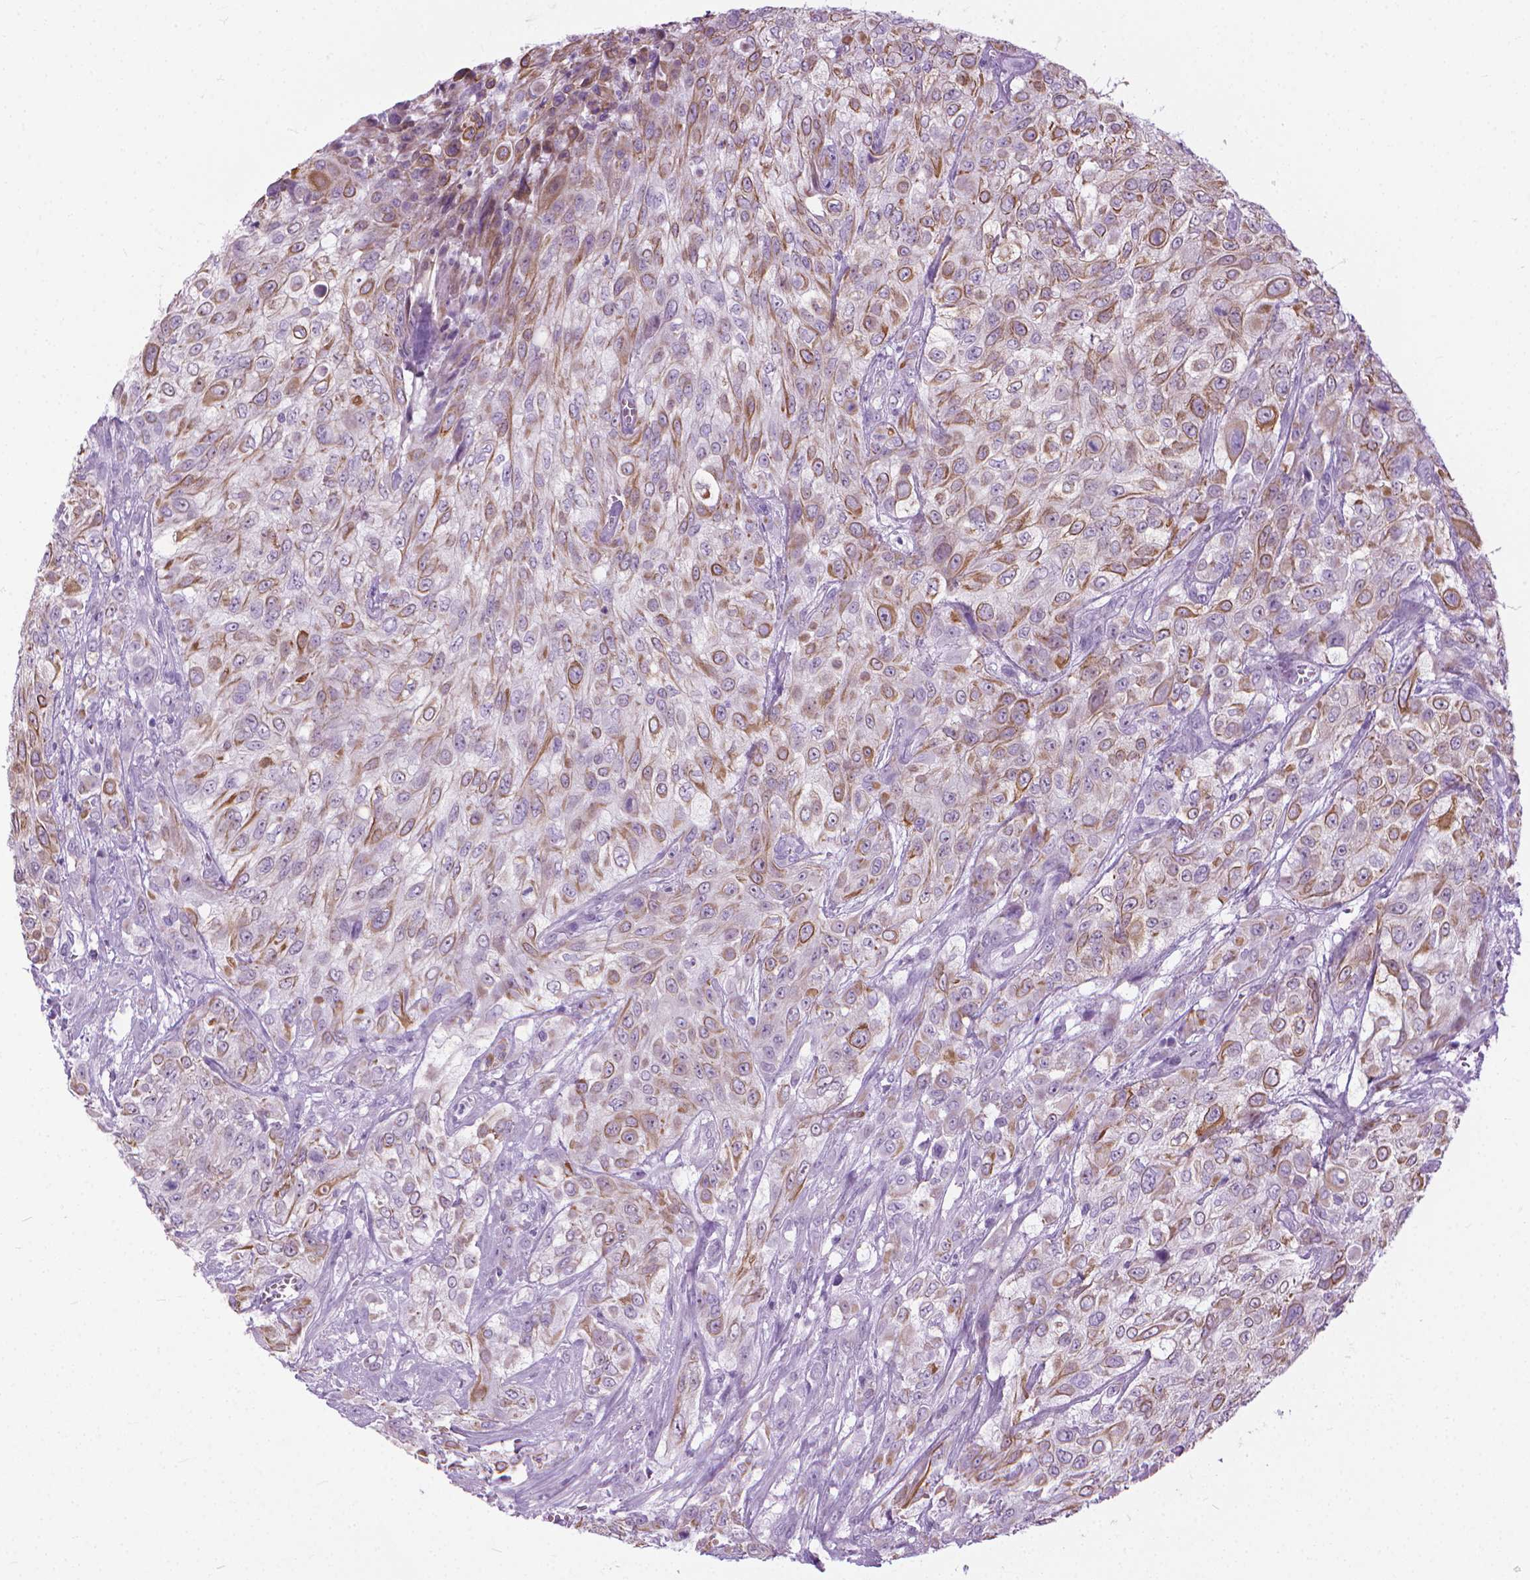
{"staining": {"intensity": "moderate", "quantity": "25%-75%", "location": "cytoplasmic/membranous"}, "tissue": "urothelial cancer", "cell_type": "Tumor cells", "image_type": "cancer", "snomed": [{"axis": "morphology", "description": "Urothelial carcinoma, High grade"}, {"axis": "topography", "description": "Urinary bladder"}], "caption": "The photomicrograph shows a brown stain indicating the presence of a protein in the cytoplasmic/membranous of tumor cells in urothelial cancer.", "gene": "HTR2B", "patient": {"sex": "male", "age": 57}}